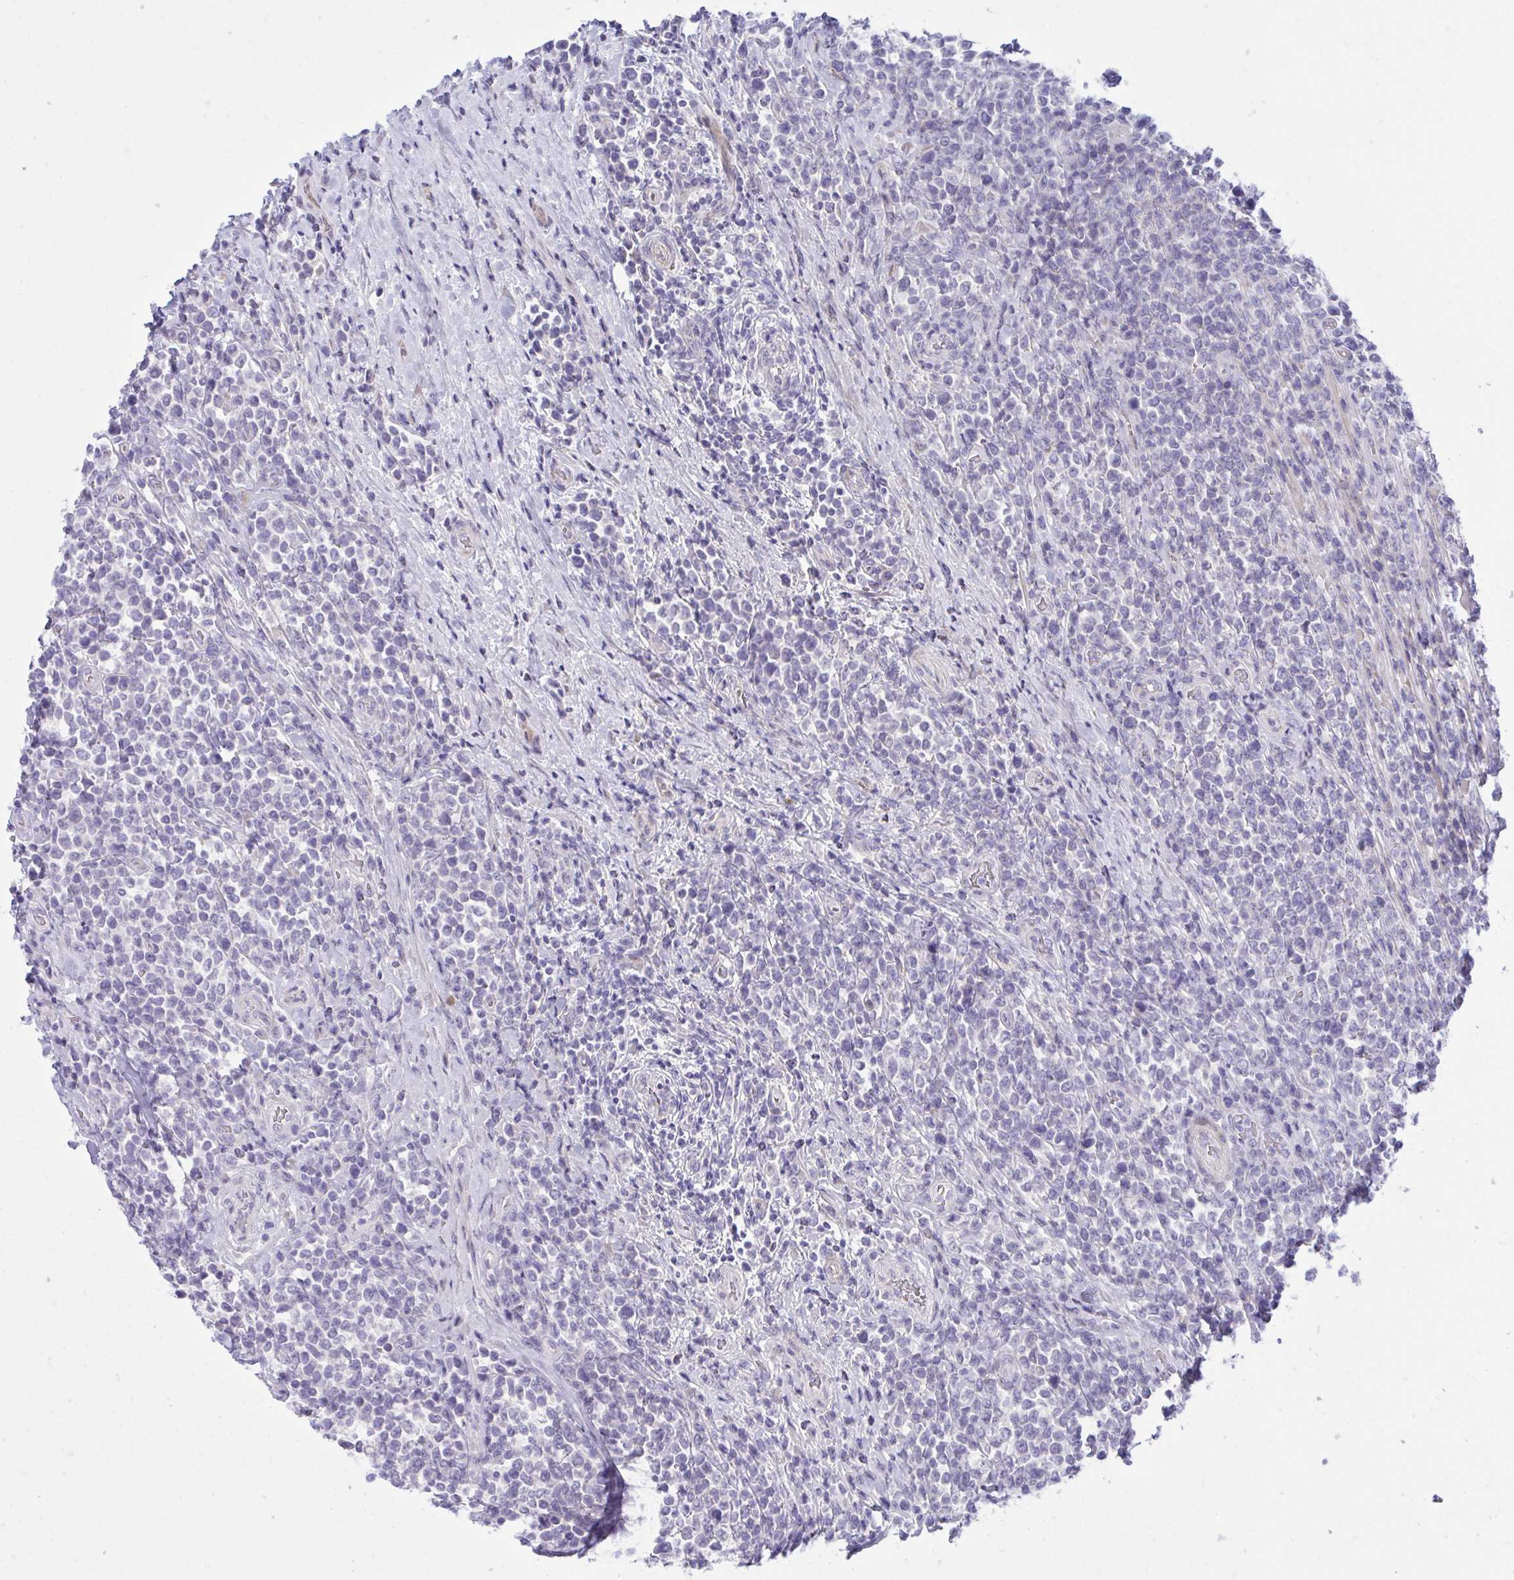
{"staining": {"intensity": "negative", "quantity": "none", "location": "none"}, "tissue": "lymphoma", "cell_type": "Tumor cells", "image_type": "cancer", "snomed": [{"axis": "morphology", "description": "Malignant lymphoma, non-Hodgkin's type, High grade"}, {"axis": "topography", "description": "Soft tissue"}], "caption": "Photomicrograph shows no significant protein positivity in tumor cells of high-grade malignant lymphoma, non-Hodgkin's type.", "gene": "MED9", "patient": {"sex": "female", "age": 56}}